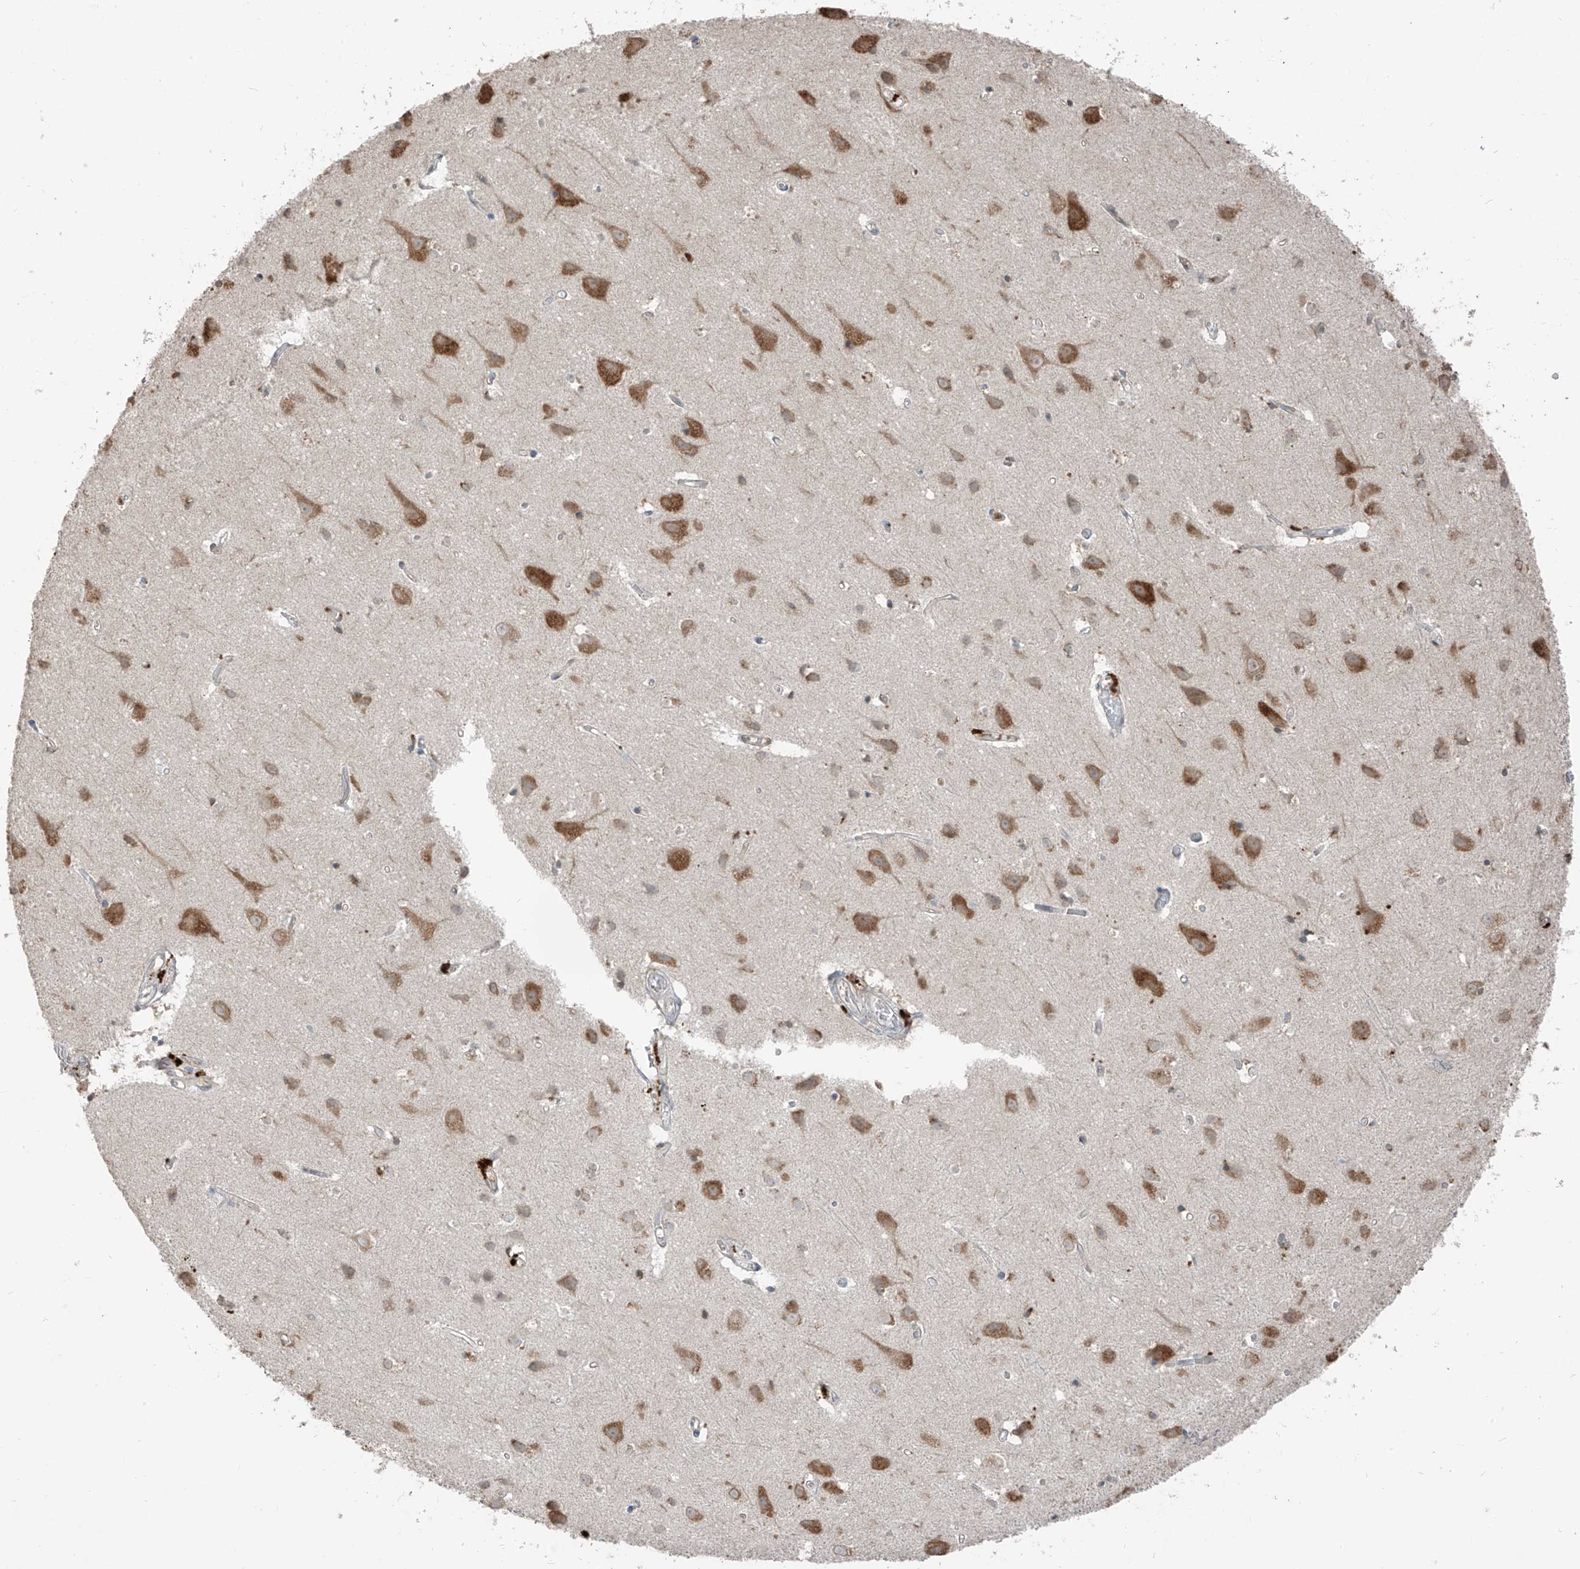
{"staining": {"intensity": "moderate", "quantity": "<25%", "location": "cytoplasmic/membranous"}, "tissue": "cerebral cortex", "cell_type": "Endothelial cells", "image_type": "normal", "snomed": [{"axis": "morphology", "description": "Normal tissue, NOS"}, {"axis": "topography", "description": "Cerebral cortex"}], "caption": "Immunohistochemistry of normal human cerebral cortex reveals low levels of moderate cytoplasmic/membranous staining in approximately <25% of endothelial cells. (DAB (3,3'-diaminobenzidine) IHC with brightfield microscopy, high magnification).", "gene": "COLGALT2", "patient": {"sex": "male", "age": 54}}